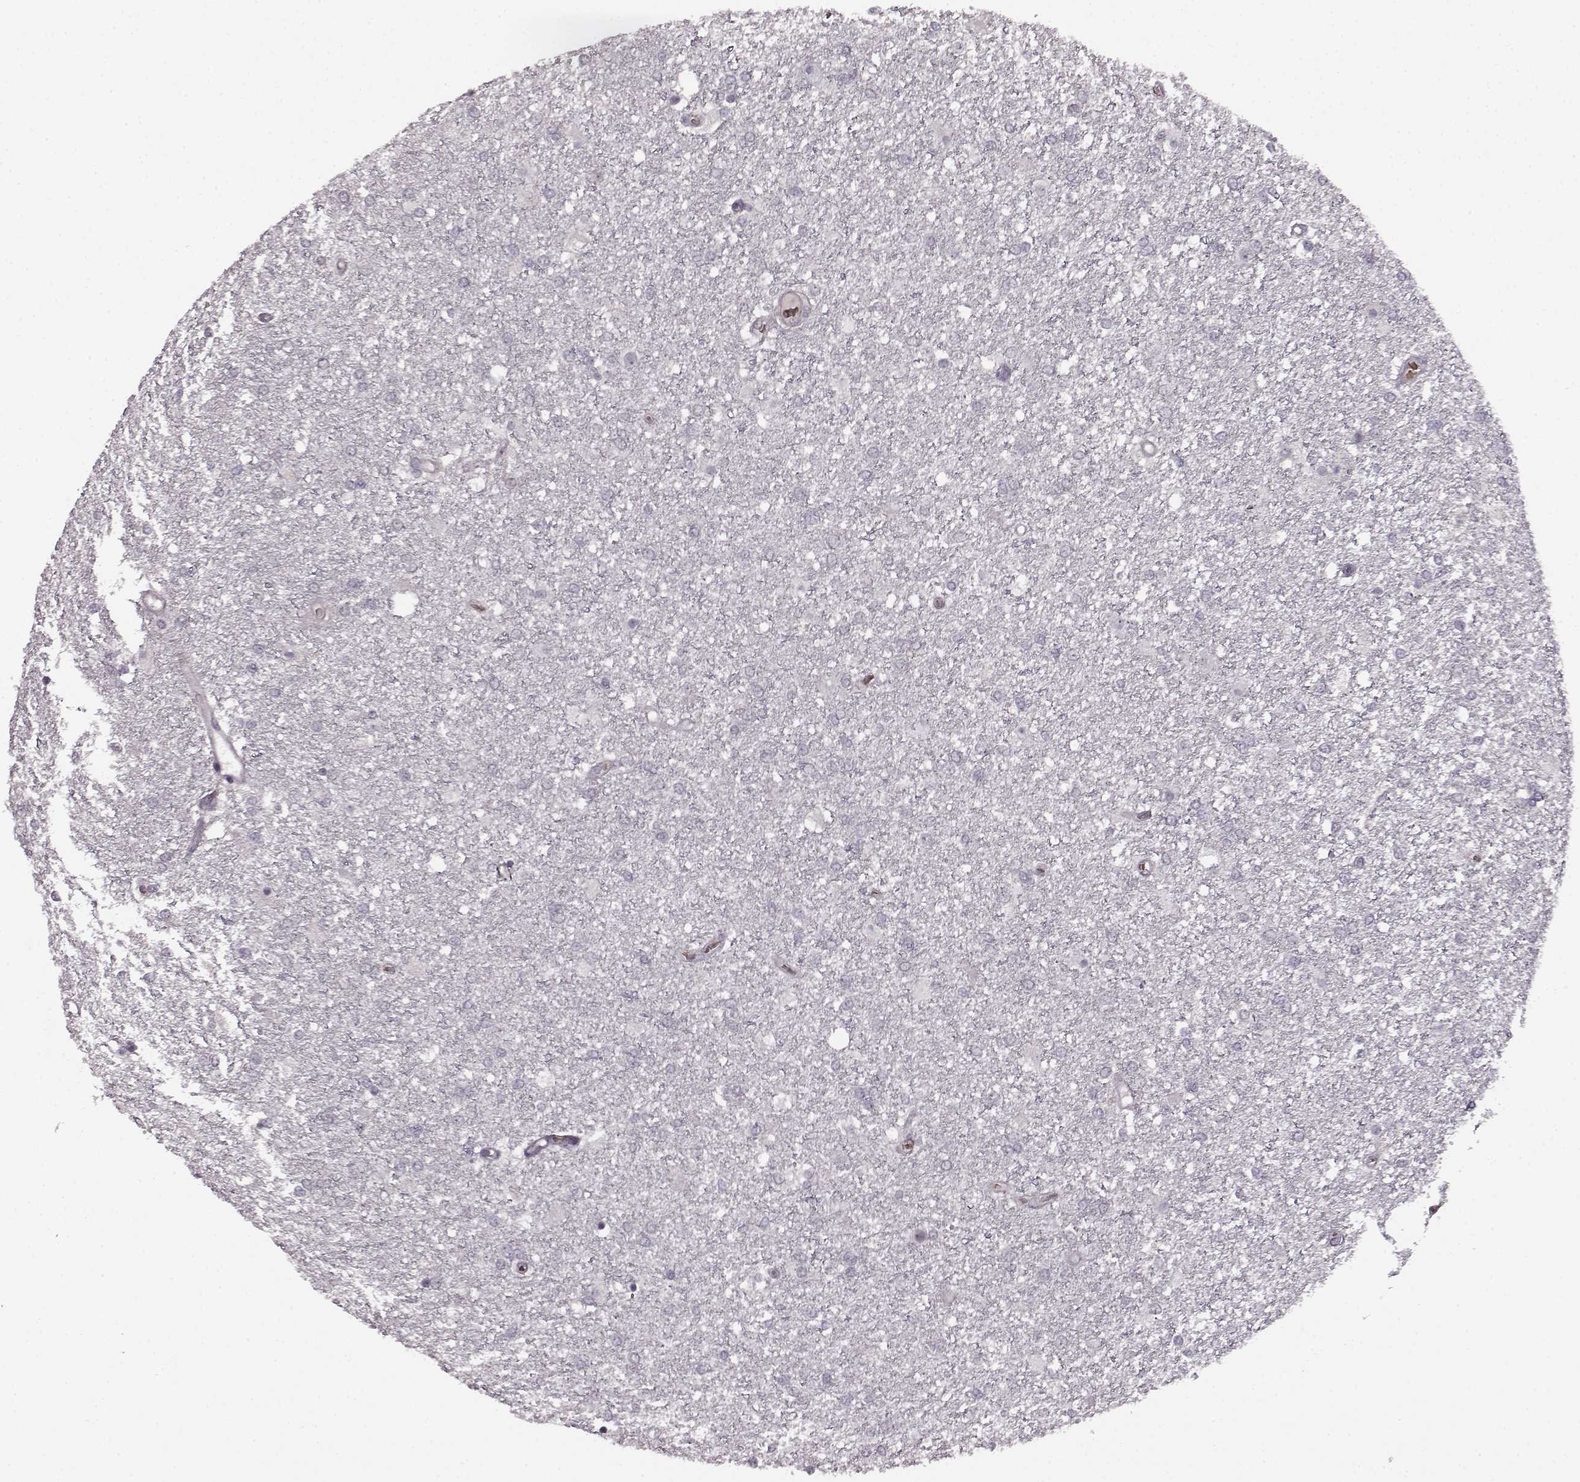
{"staining": {"intensity": "negative", "quantity": "none", "location": "none"}, "tissue": "glioma", "cell_type": "Tumor cells", "image_type": "cancer", "snomed": [{"axis": "morphology", "description": "Glioma, malignant, High grade"}, {"axis": "topography", "description": "Brain"}], "caption": "High magnification brightfield microscopy of malignant glioma (high-grade) stained with DAB (3,3'-diaminobenzidine) (brown) and counterstained with hematoxylin (blue): tumor cells show no significant staining. (Stains: DAB (3,3'-diaminobenzidine) IHC with hematoxylin counter stain, Microscopy: brightfield microscopy at high magnification).", "gene": "PROP1", "patient": {"sex": "female", "age": 61}}